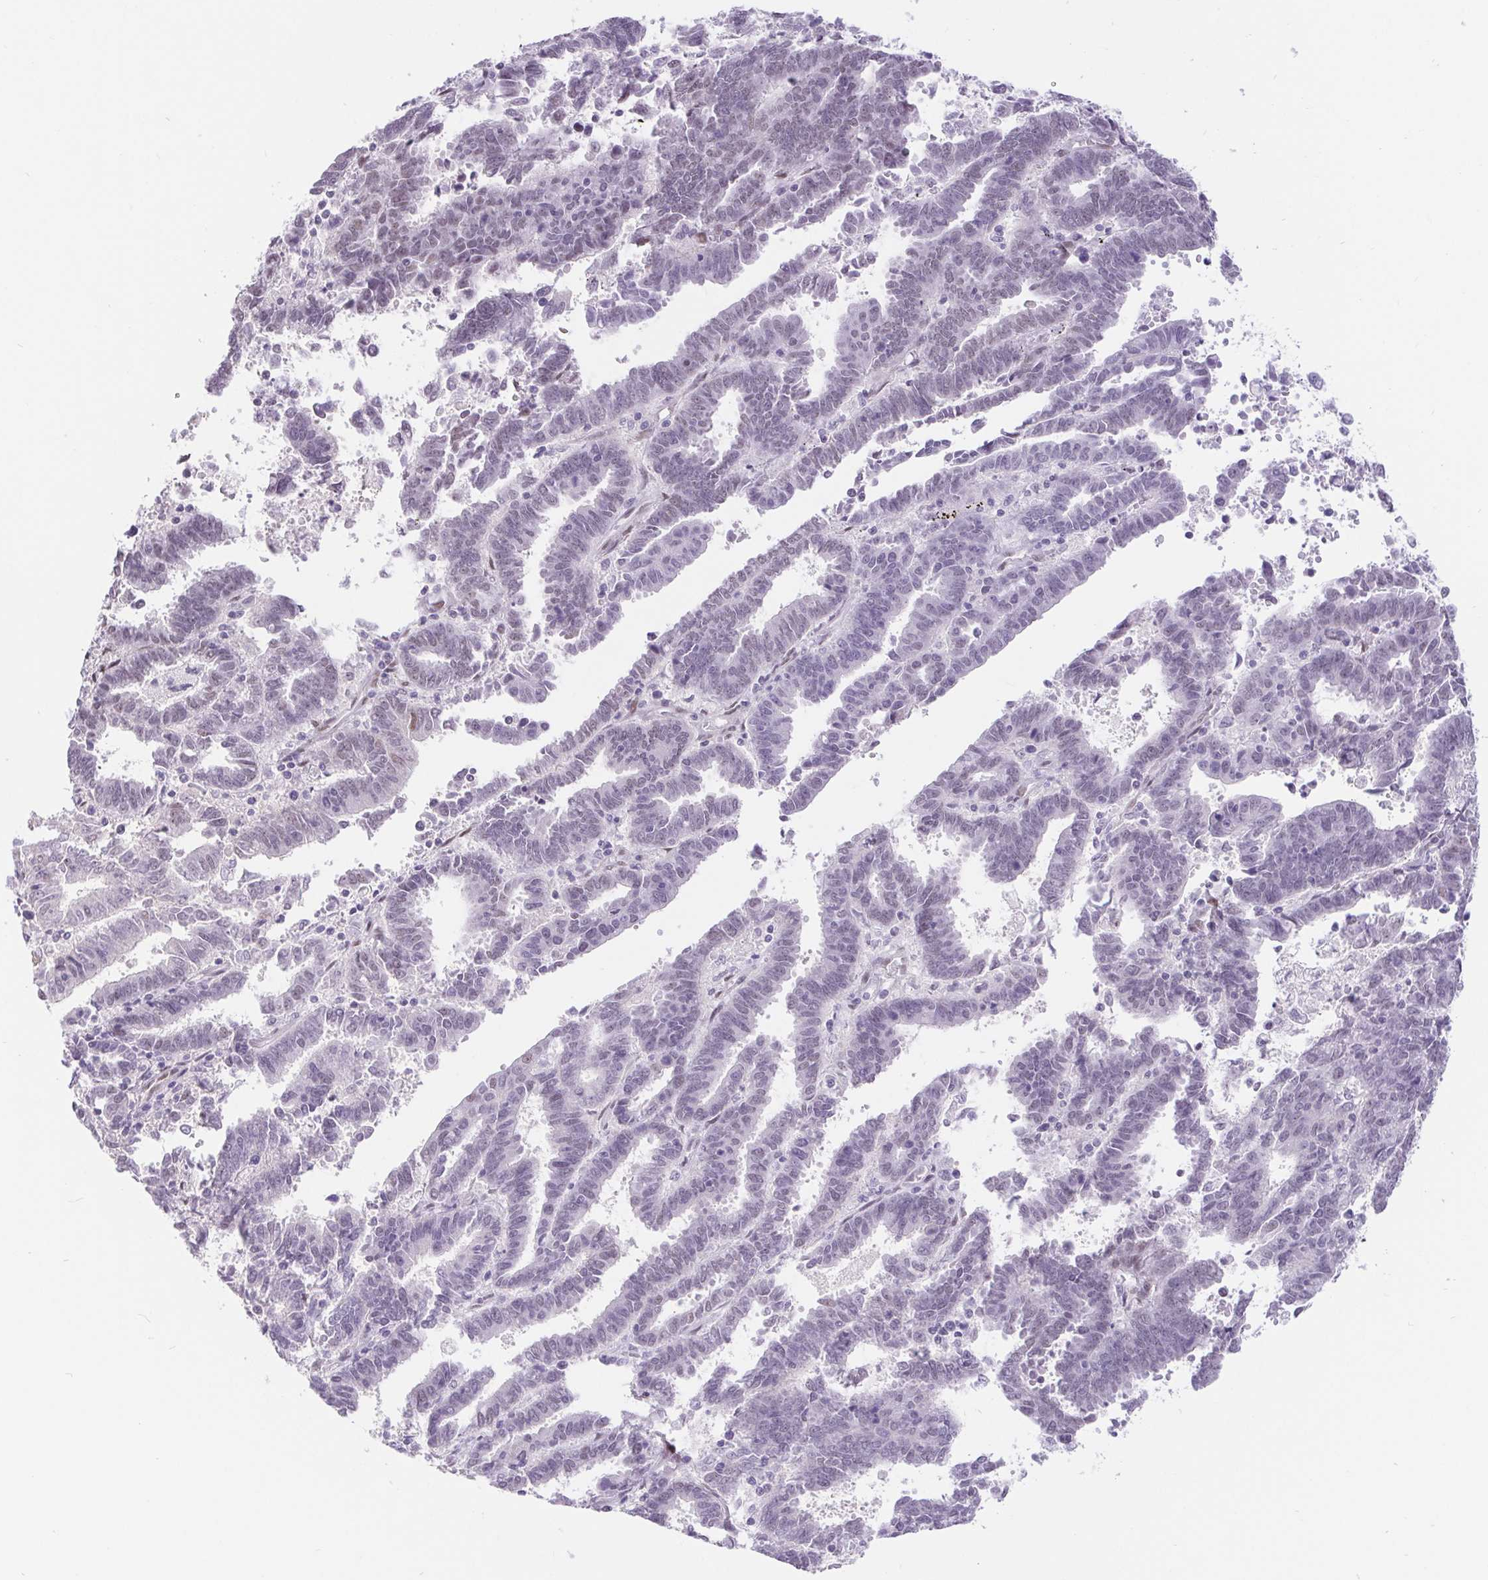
{"staining": {"intensity": "negative", "quantity": "none", "location": "none"}, "tissue": "endometrial cancer", "cell_type": "Tumor cells", "image_type": "cancer", "snomed": [{"axis": "morphology", "description": "Adenocarcinoma, NOS"}, {"axis": "topography", "description": "Uterus"}], "caption": "A high-resolution photomicrograph shows IHC staining of endometrial cancer (adenocarcinoma), which shows no significant expression in tumor cells. (Stains: DAB (3,3'-diaminobenzidine) IHC with hematoxylin counter stain, Microscopy: brightfield microscopy at high magnification).", "gene": "CAND1", "patient": {"sex": "female", "age": 83}}